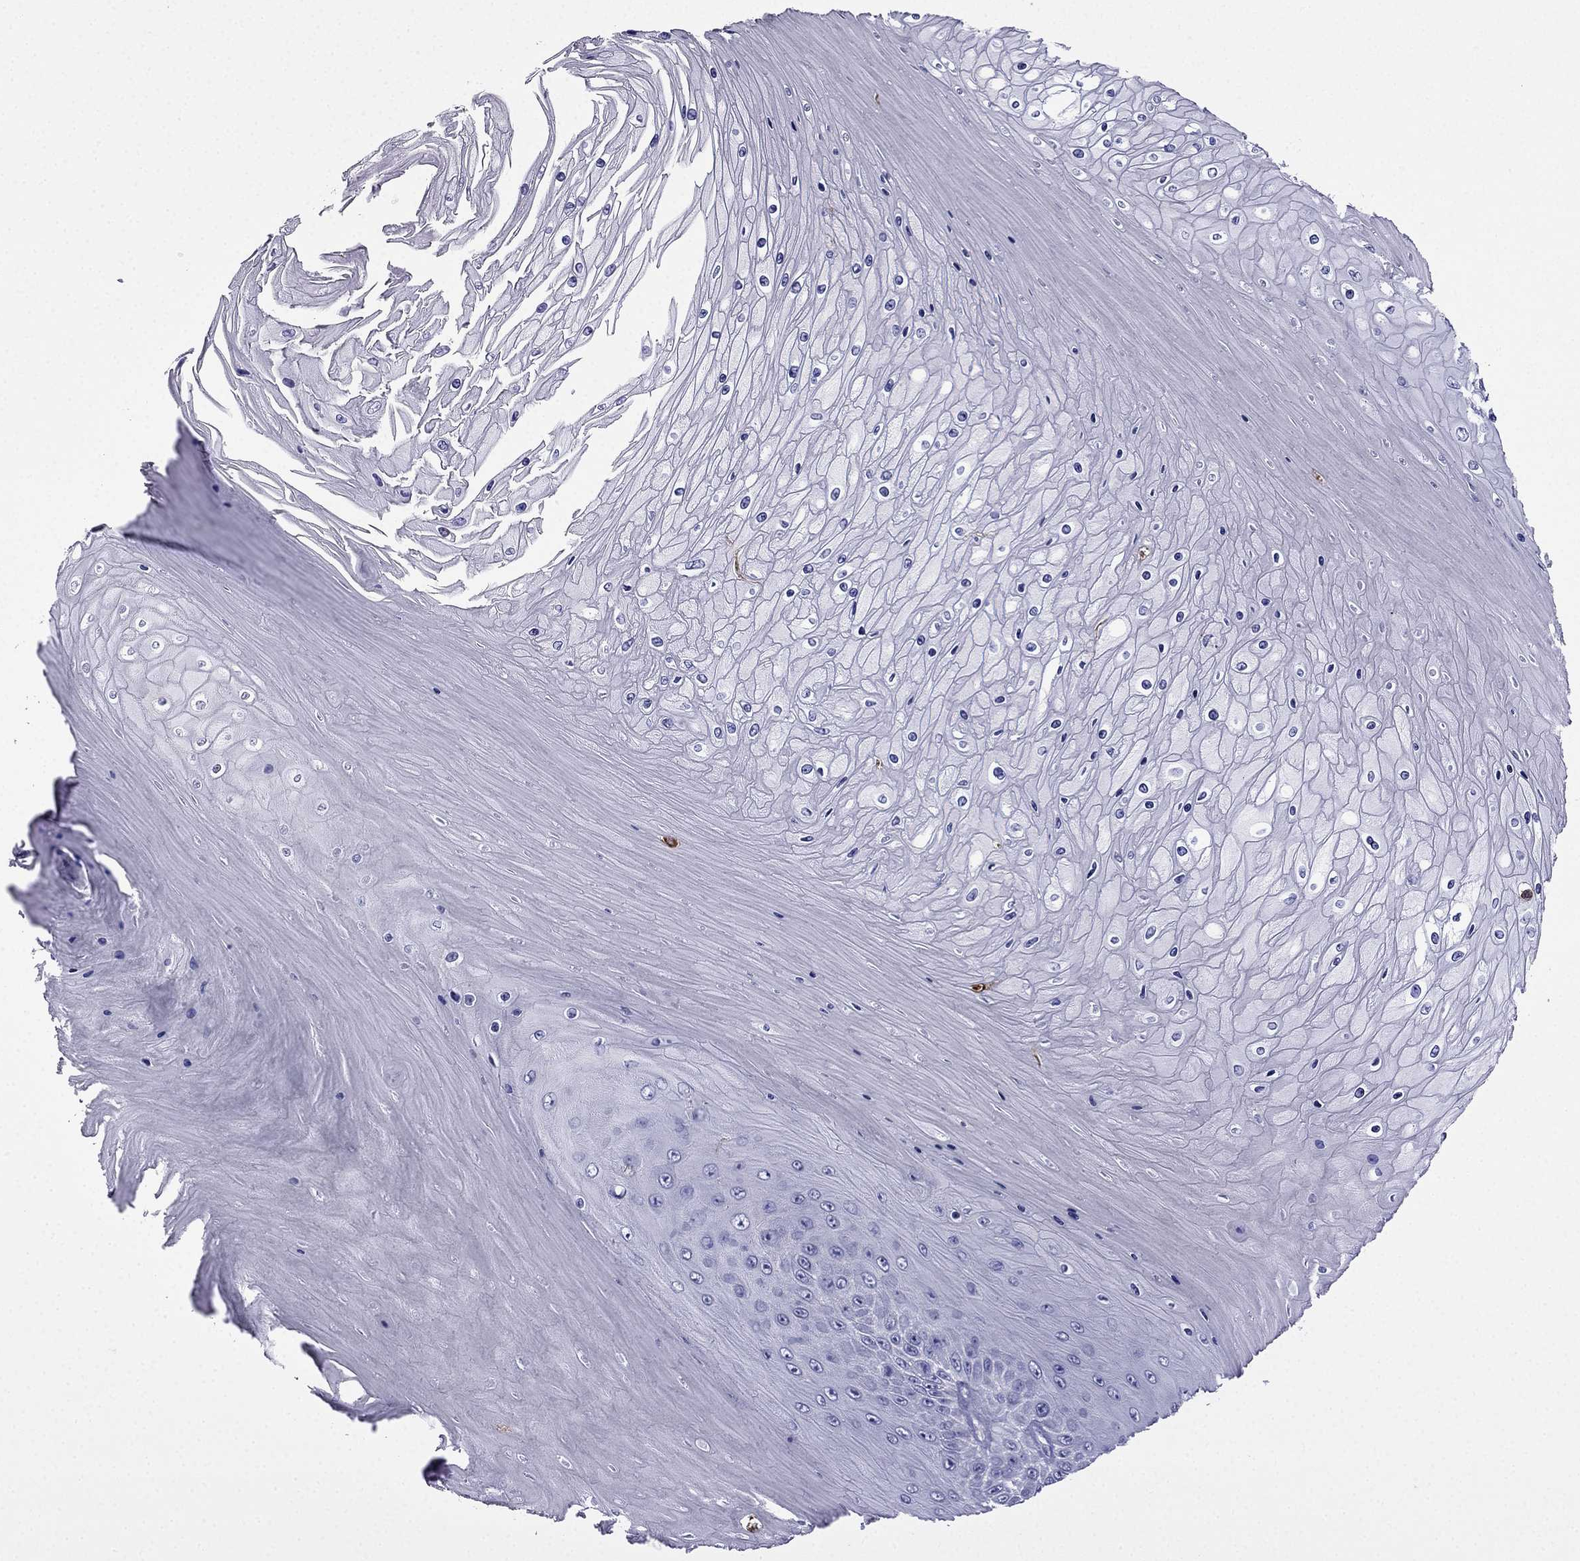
{"staining": {"intensity": "negative", "quantity": "none", "location": "none"}, "tissue": "skin cancer", "cell_type": "Tumor cells", "image_type": "cancer", "snomed": [{"axis": "morphology", "description": "Squamous cell carcinoma, NOS"}, {"axis": "topography", "description": "Skin"}], "caption": "DAB immunohistochemical staining of human skin squamous cell carcinoma shows no significant expression in tumor cells.", "gene": "TSSK4", "patient": {"sex": "male", "age": 62}}